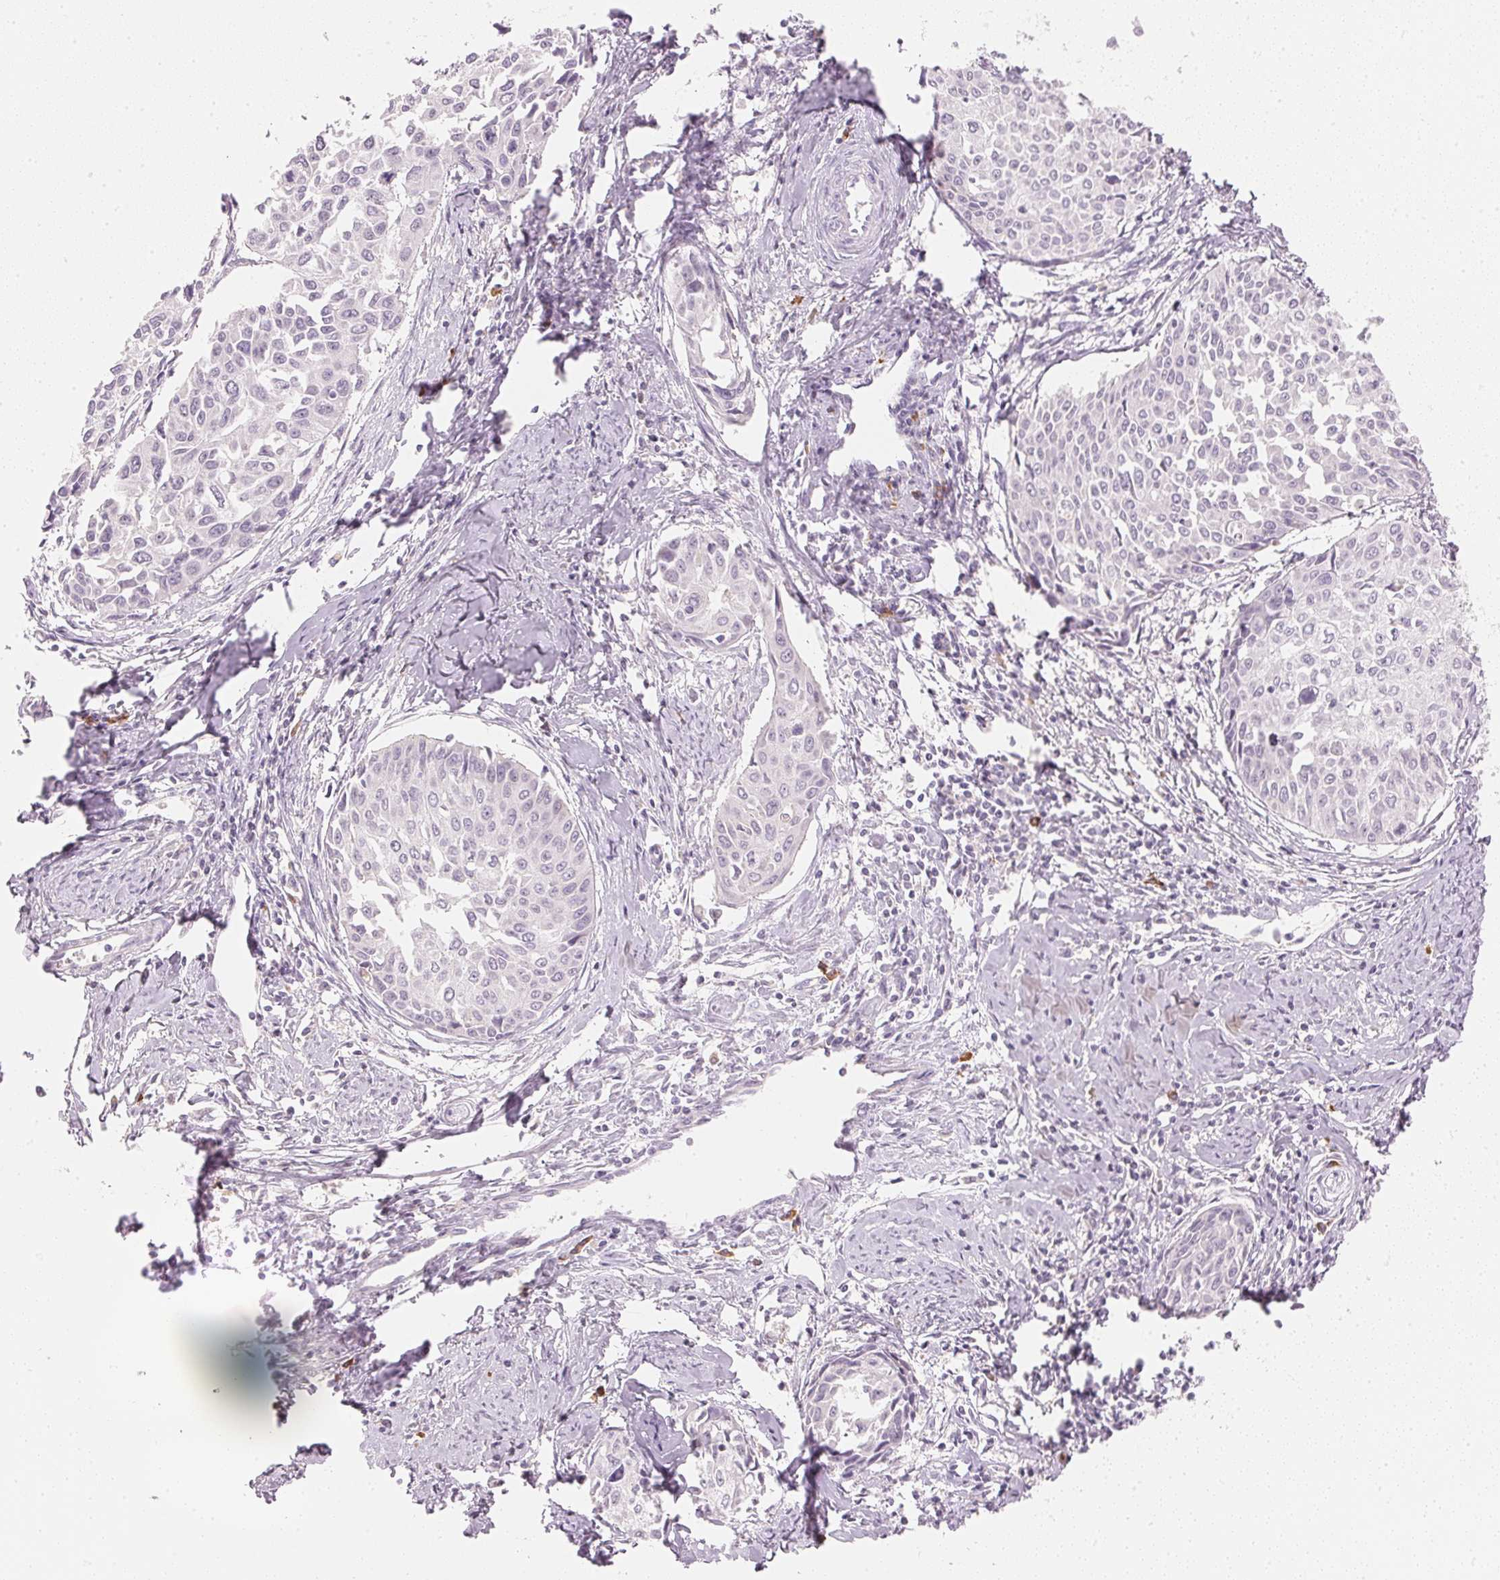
{"staining": {"intensity": "negative", "quantity": "none", "location": "none"}, "tissue": "cervical cancer", "cell_type": "Tumor cells", "image_type": "cancer", "snomed": [{"axis": "morphology", "description": "Squamous cell carcinoma, NOS"}, {"axis": "topography", "description": "Cervix"}], "caption": "A photomicrograph of human cervical squamous cell carcinoma is negative for staining in tumor cells.", "gene": "RMDN2", "patient": {"sex": "female", "age": 50}}